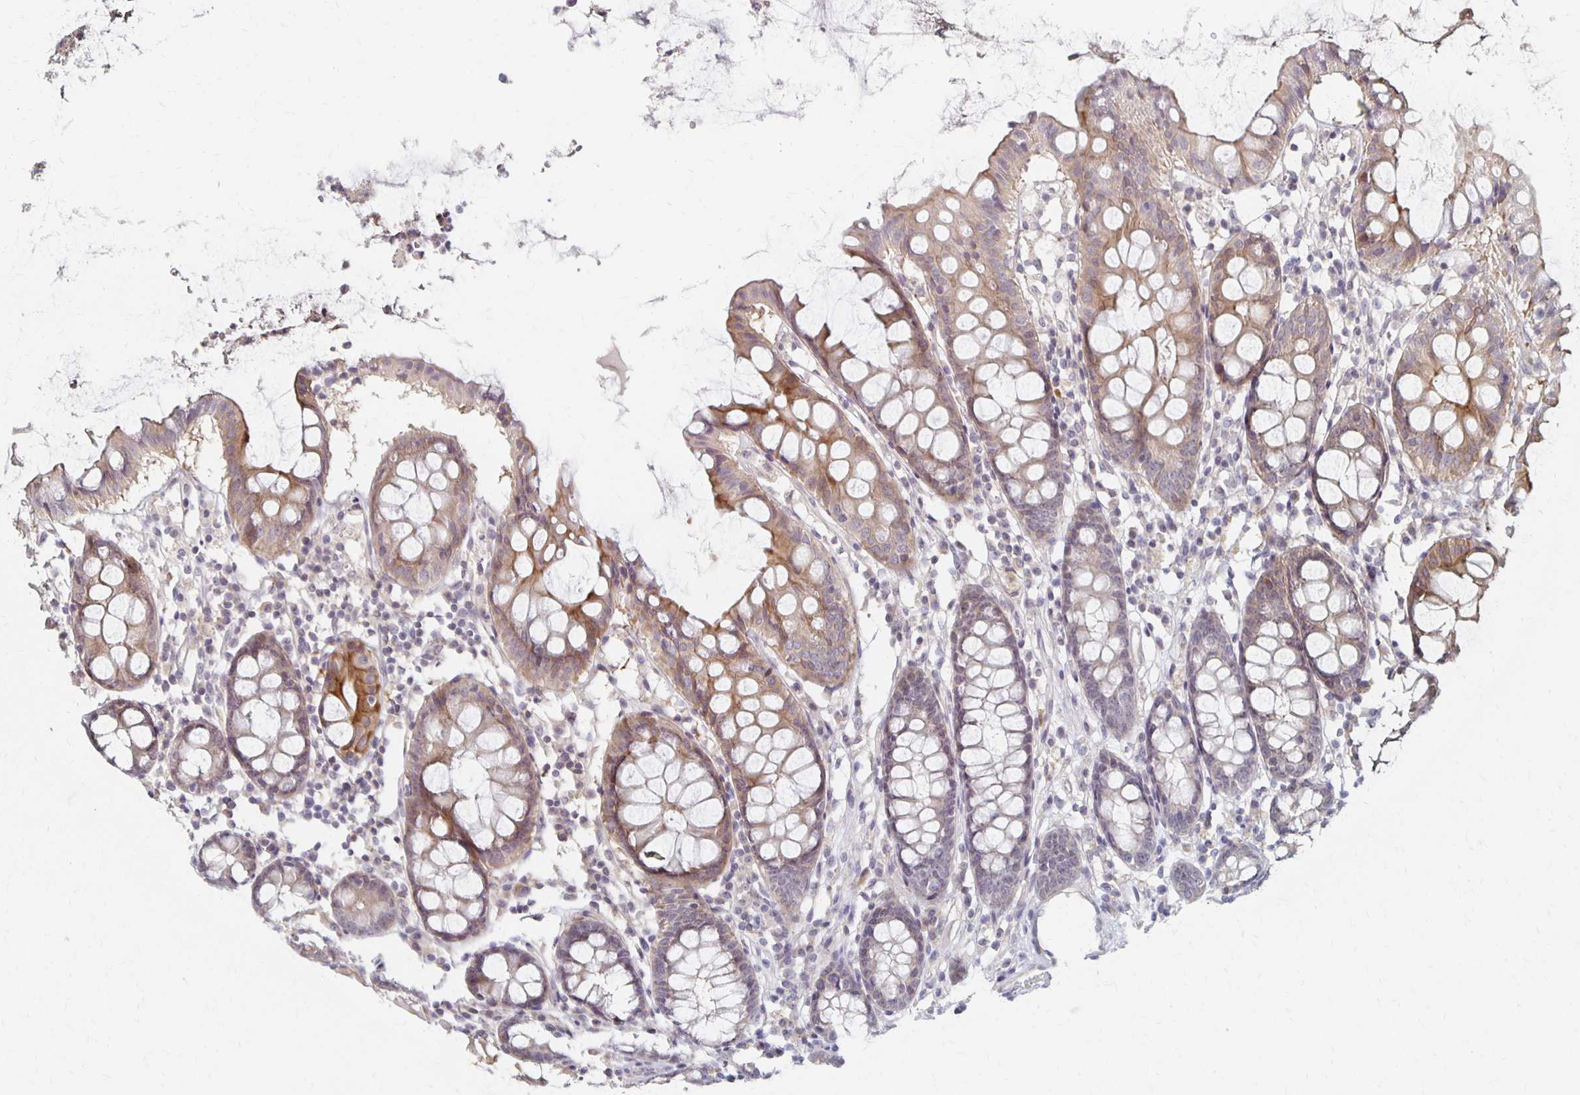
{"staining": {"intensity": "moderate", "quantity": "<25%", "location": "cytoplasmic/membranous"}, "tissue": "colon", "cell_type": "Glandular cells", "image_type": "normal", "snomed": [{"axis": "morphology", "description": "Normal tissue, NOS"}, {"axis": "topography", "description": "Colon"}], "caption": "Glandular cells exhibit moderate cytoplasmic/membranous positivity in approximately <25% of cells in unremarkable colon.", "gene": "PRKCB", "patient": {"sex": "female", "age": 84}}